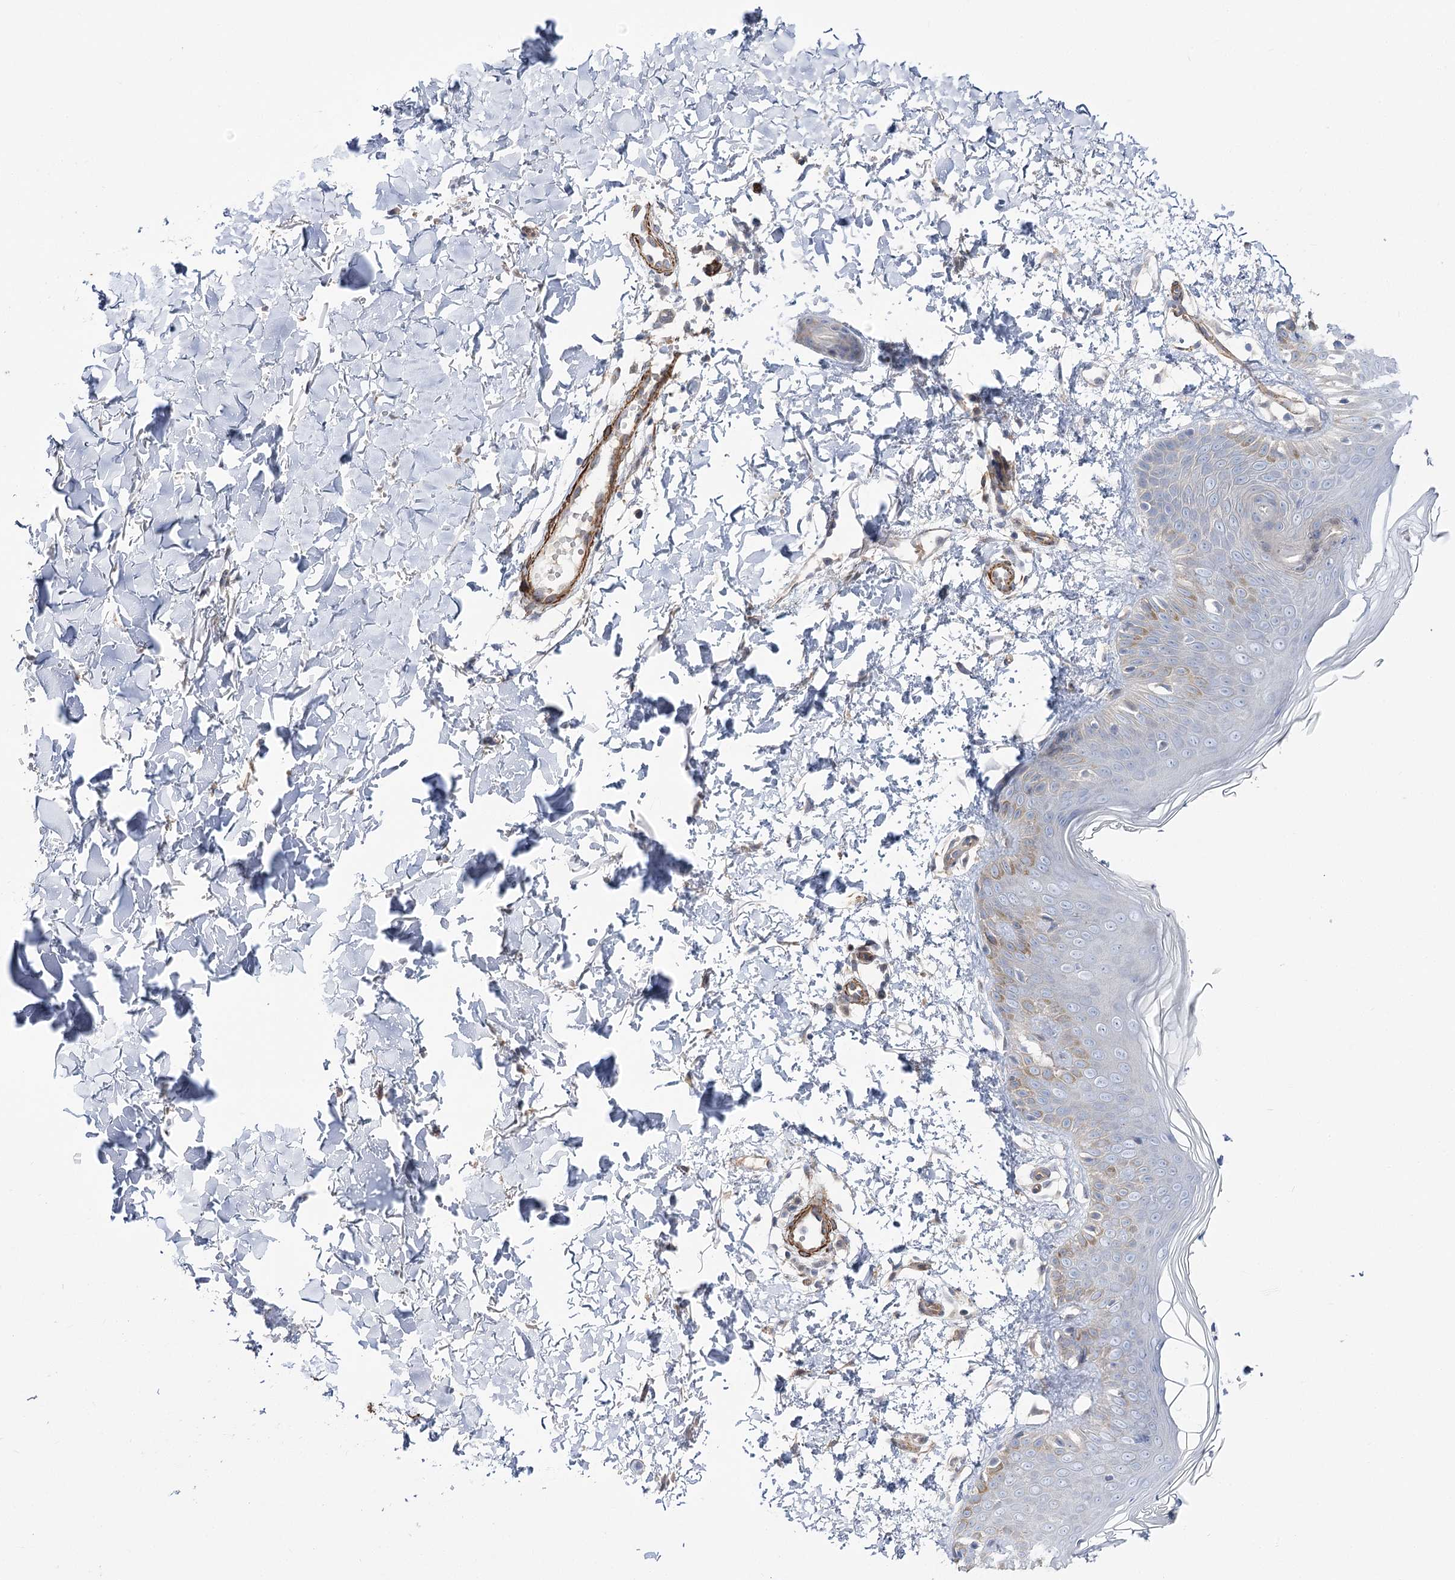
{"staining": {"intensity": "negative", "quantity": "none", "location": "none"}, "tissue": "skin", "cell_type": "Fibroblasts", "image_type": "normal", "snomed": [{"axis": "morphology", "description": "Normal tissue, NOS"}, {"axis": "topography", "description": "Skin"}], "caption": "Image shows no protein expression in fibroblasts of normal skin.", "gene": "WASHC3", "patient": {"sex": "male", "age": 37}}